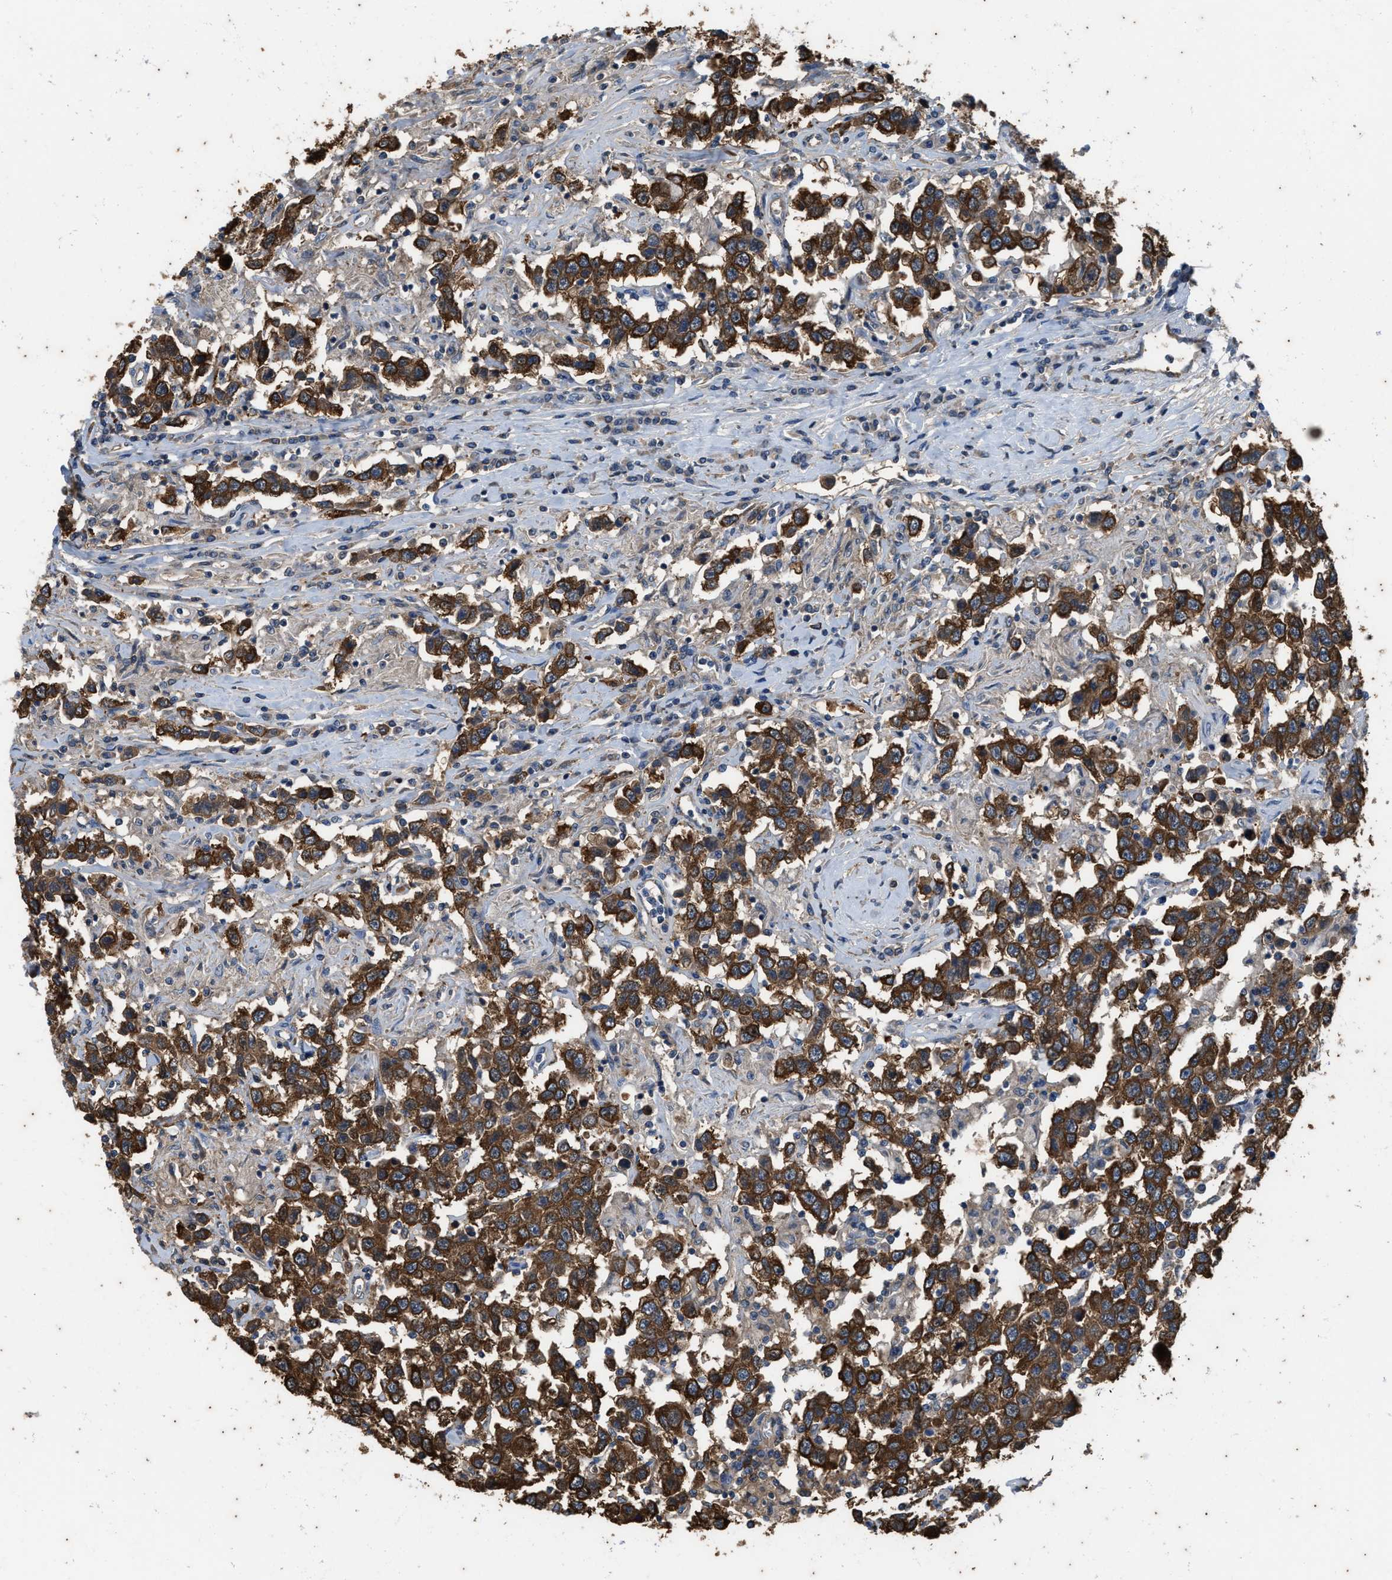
{"staining": {"intensity": "strong", "quantity": ">75%", "location": "cytoplasmic/membranous"}, "tissue": "testis cancer", "cell_type": "Tumor cells", "image_type": "cancer", "snomed": [{"axis": "morphology", "description": "Seminoma, NOS"}, {"axis": "topography", "description": "Testis"}], "caption": "High-magnification brightfield microscopy of seminoma (testis) stained with DAB (brown) and counterstained with hematoxylin (blue). tumor cells exhibit strong cytoplasmic/membranous expression is appreciated in about>75% of cells.", "gene": "COX19", "patient": {"sex": "male", "age": 41}}